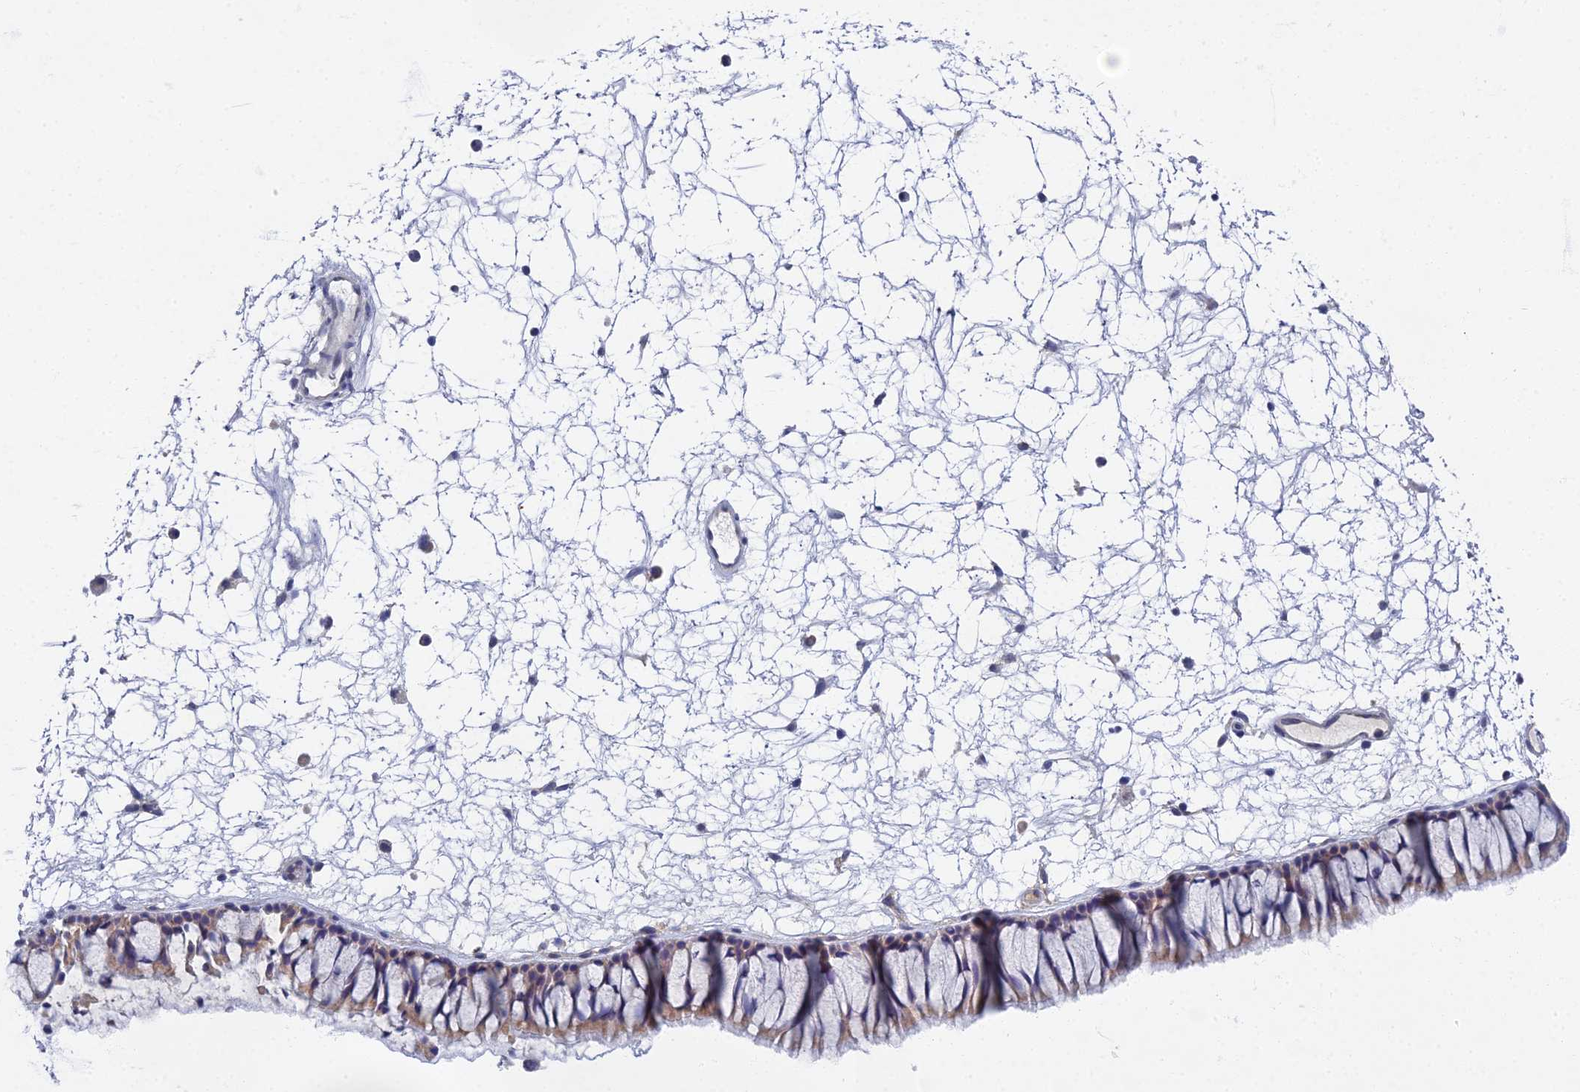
{"staining": {"intensity": "weak", "quantity": "<25%", "location": "cytoplasmic/membranous"}, "tissue": "nasopharynx", "cell_type": "Respiratory epithelial cells", "image_type": "normal", "snomed": [{"axis": "morphology", "description": "Normal tissue, NOS"}, {"axis": "topography", "description": "Nasopharynx"}], "caption": "A high-resolution image shows IHC staining of normal nasopharynx, which shows no significant expression in respiratory epithelial cells.", "gene": "SPIN4", "patient": {"sex": "male", "age": 64}}